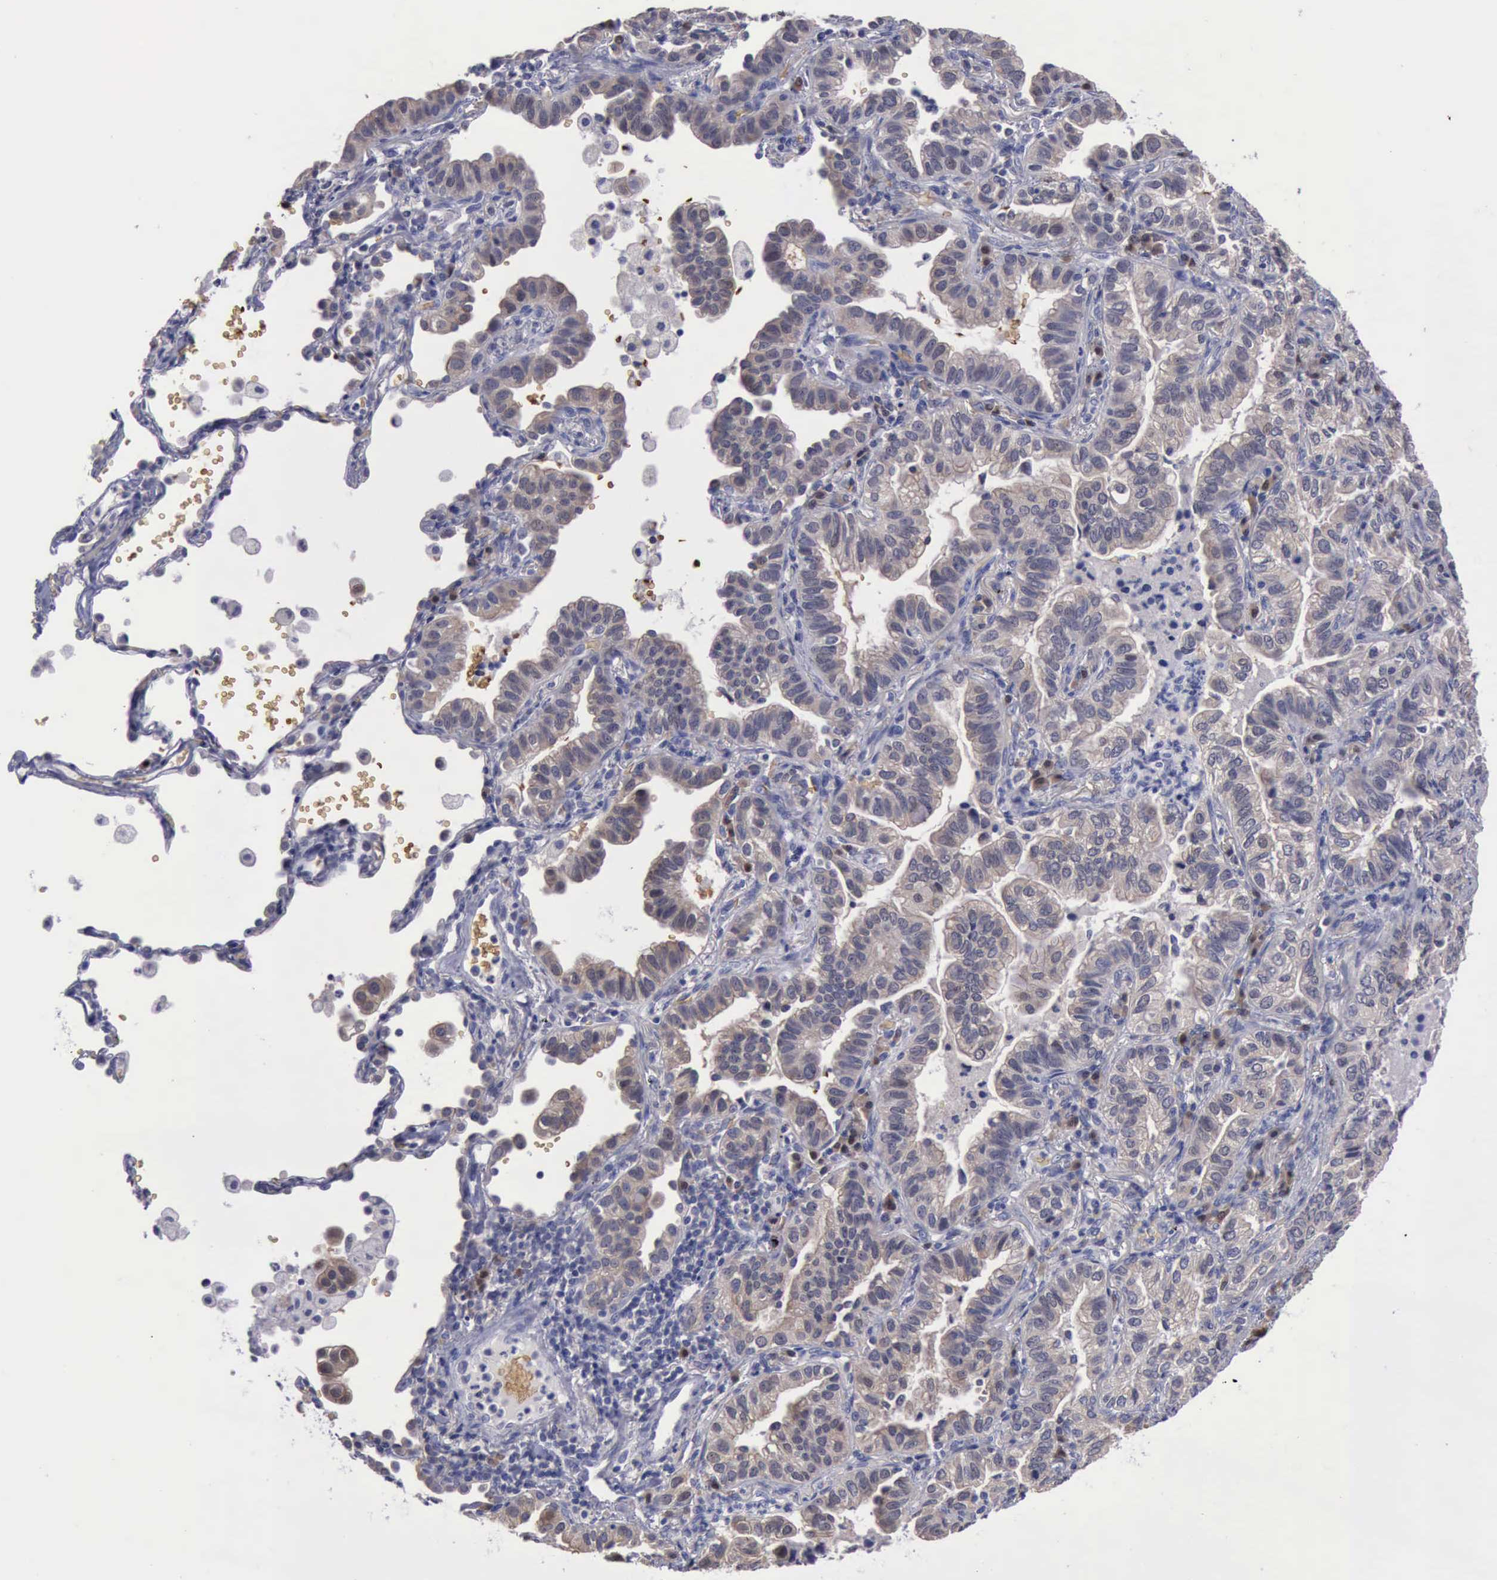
{"staining": {"intensity": "weak", "quantity": ">75%", "location": "cytoplasmic/membranous"}, "tissue": "lung cancer", "cell_type": "Tumor cells", "image_type": "cancer", "snomed": [{"axis": "morphology", "description": "Adenocarcinoma, NOS"}, {"axis": "topography", "description": "Lung"}], "caption": "Protein staining displays weak cytoplasmic/membranous staining in about >75% of tumor cells in lung adenocarcinoma.", "gene": "CEP128", "patient": {"sex": "female", "age": 50}}